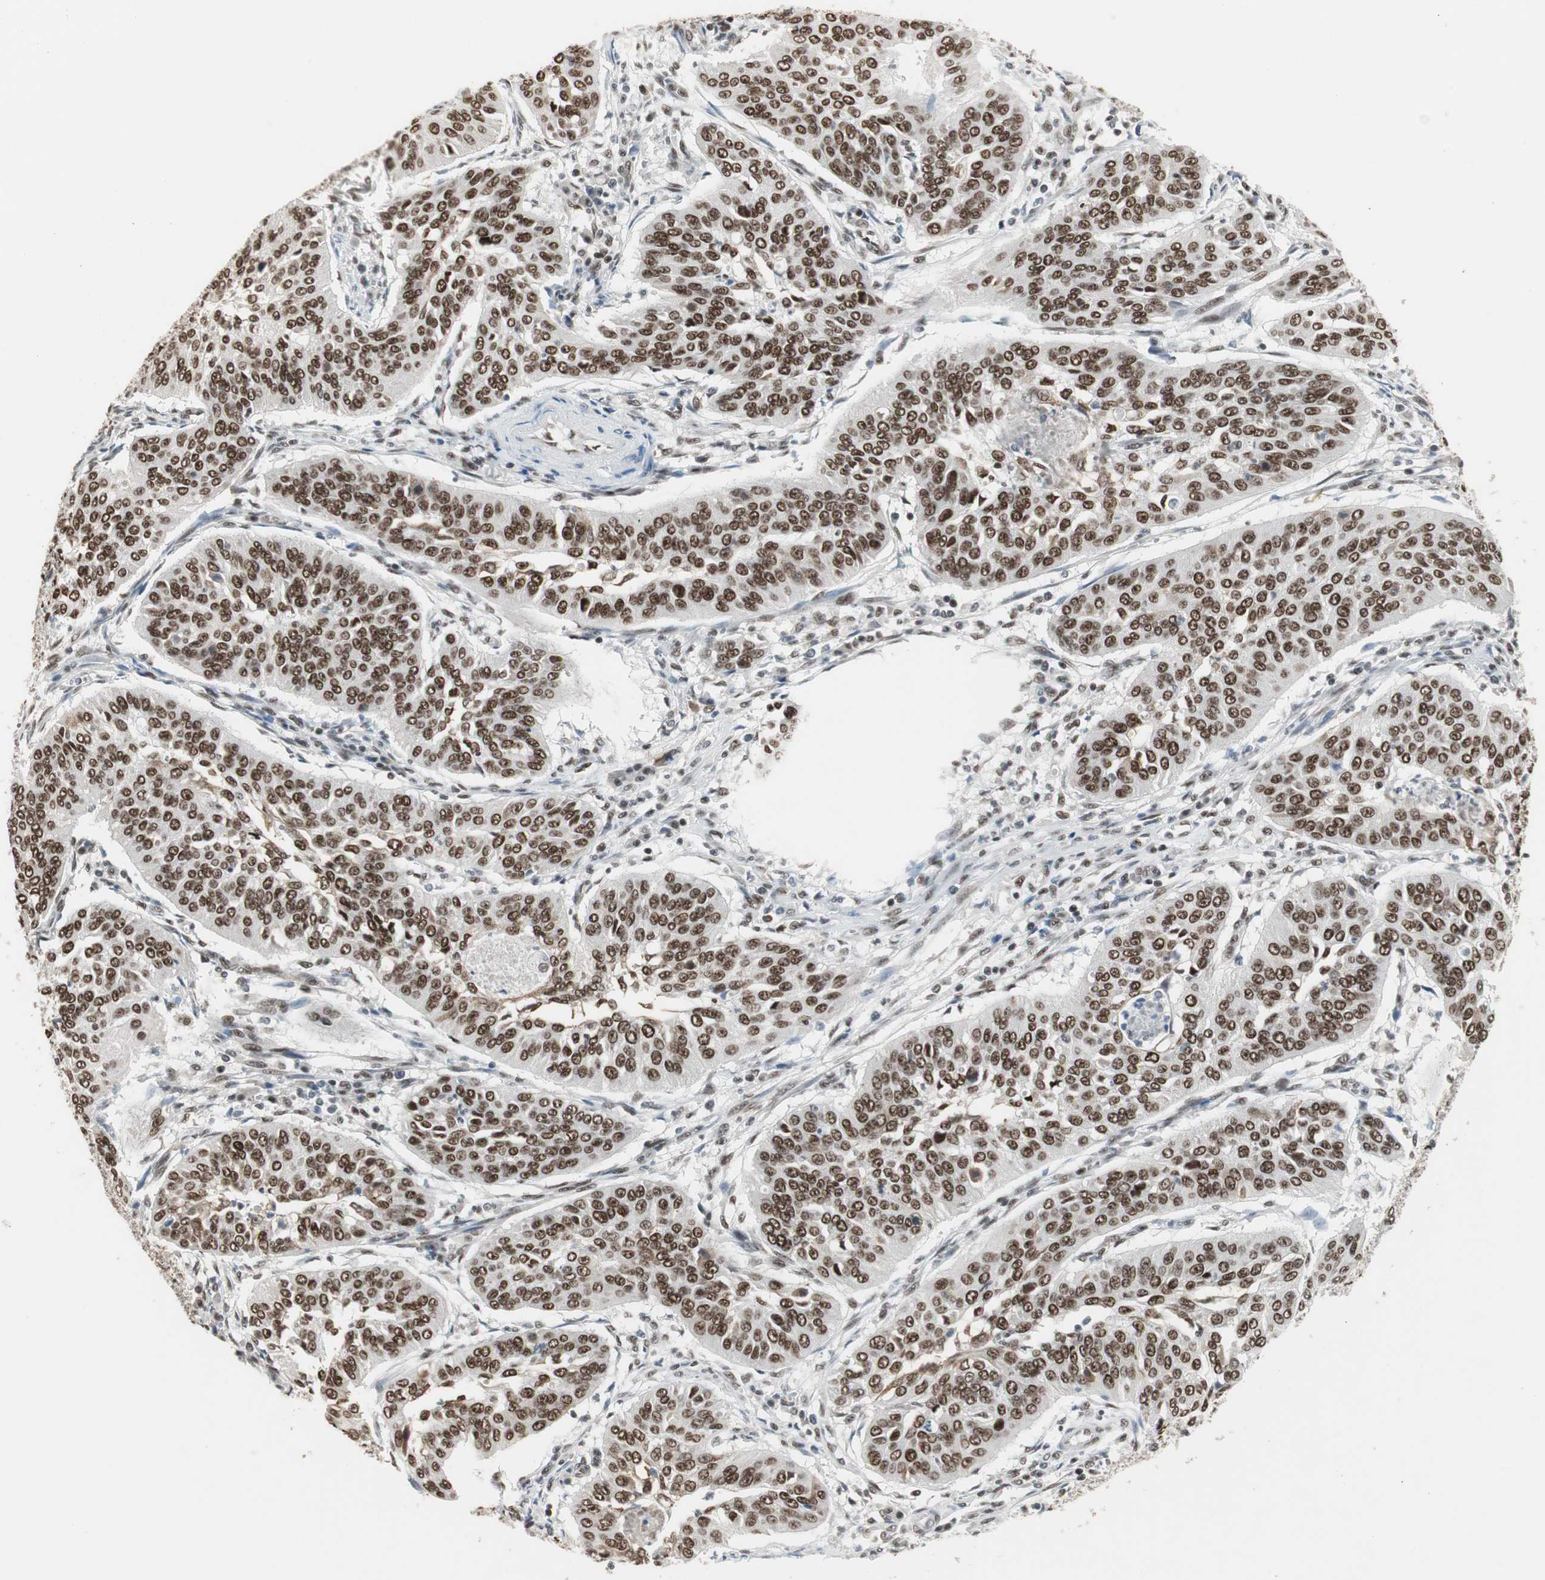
{"staining": {"intensity": "strong", "quantity": ">75%", "location": "nuclear"}, "tissue": "cervical cancer", "cell_type": "Tumor cells", "image_type": "cancer", "snomed": [{"axis": "morphology", "description": "Normal tissue, NOS"}, {"axis": "morphology", "description": "Squamous cell carcinoma, NOS"}, {"axis": "topography", "description": "Cervix"}], "caption": "IHC image of cervical squamous cell carcinoma stained for a protein (brown), which reveals high levels of strong nuclear positivity in approximately >75% of tumor cells.", "gene": "RTF1", "patient": {"sex": "female", "age": 39}}